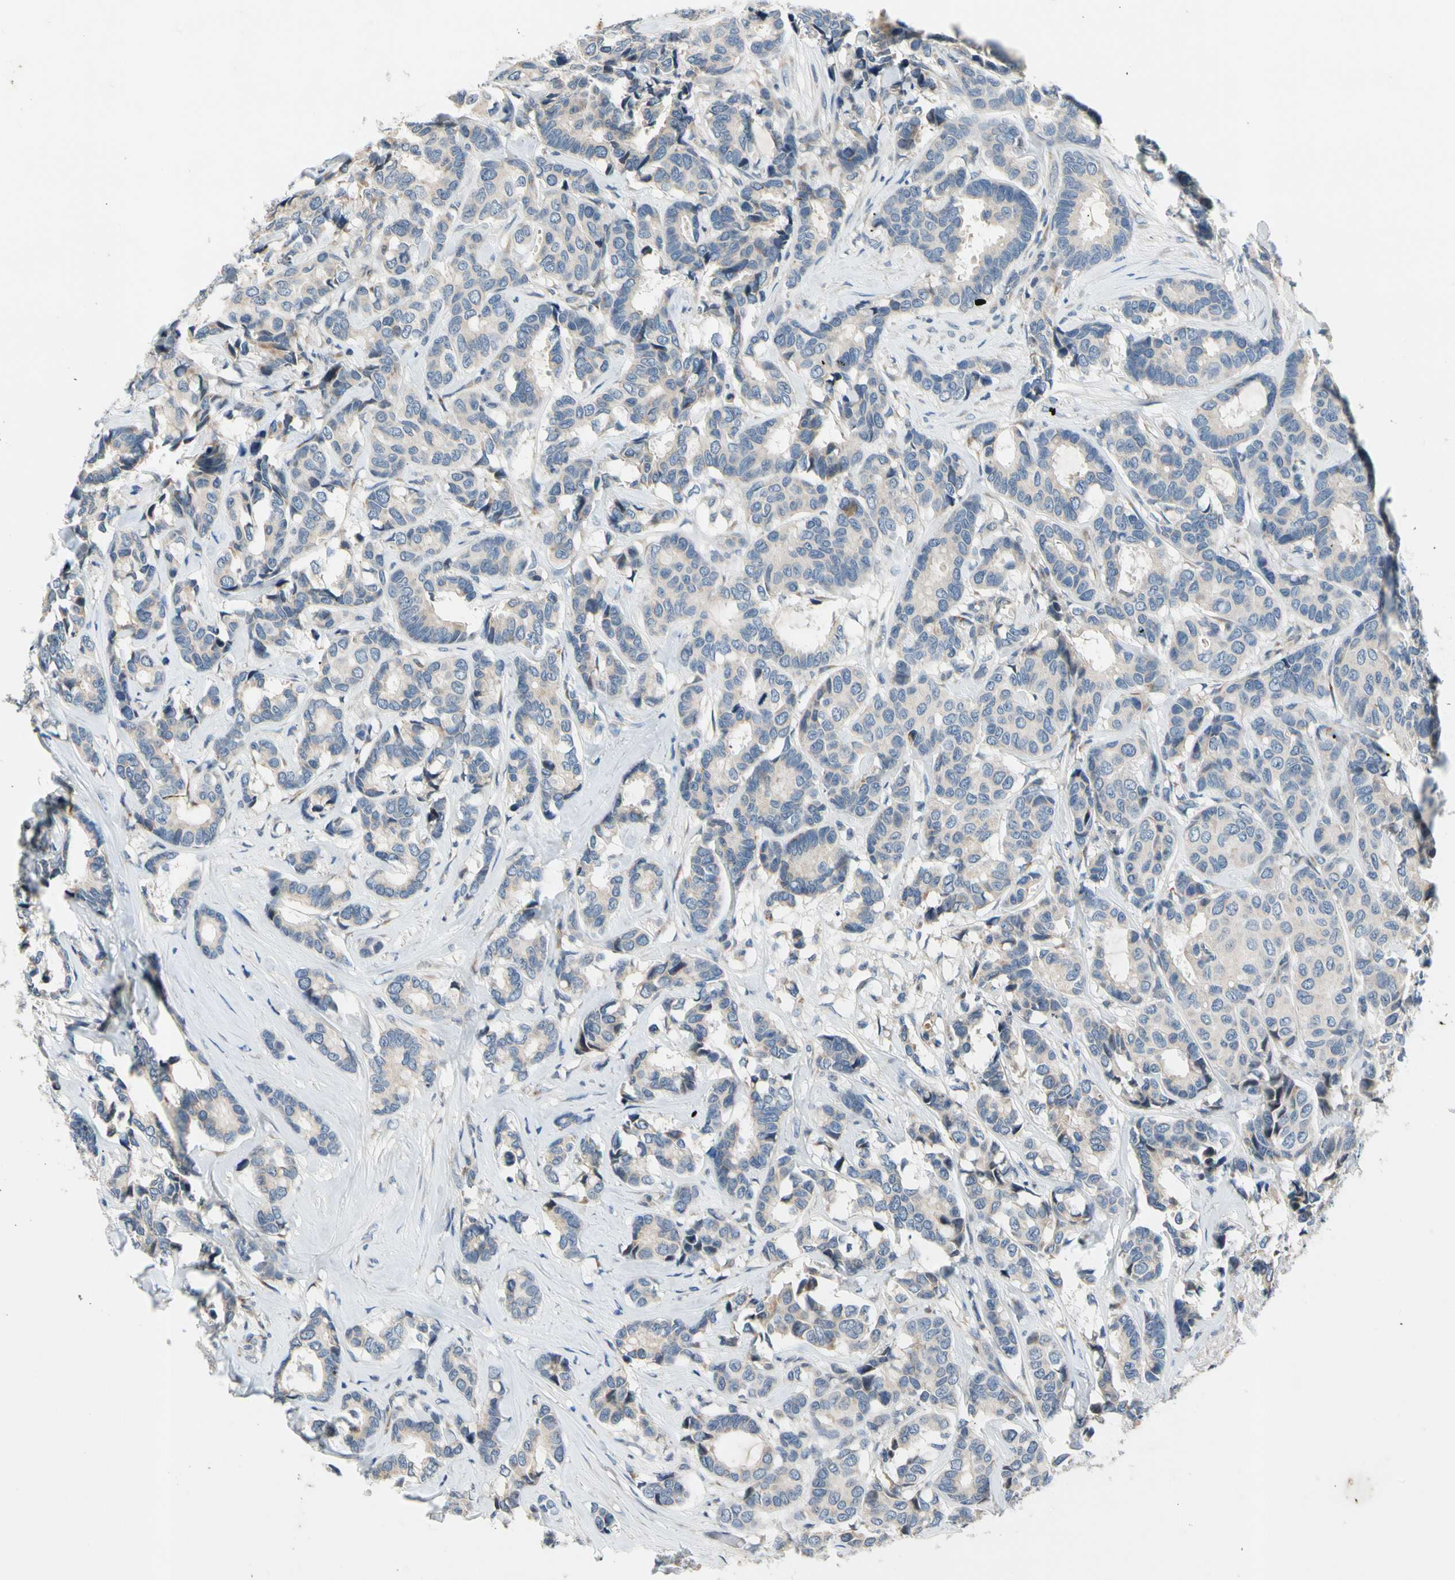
{"staining": {"intensity": "negative", "quantity": "none", "location": "none"}, "tissue": "breast cancer", "cell_type": "Tumor cells", "image_type": "cancer", "snomed": [{"axis": "morphology", "description": "Duct carcinoma"}, {"axis": "topography", "description": "Breast"}], "caption": "High power microscopy image of an IHC photomicrograph of breast infiltrating ductal carcinoma, revealing no significant expression in tumor cells.", "gene": "SOX30", "patient": {"sex": "female", "age": 87}}